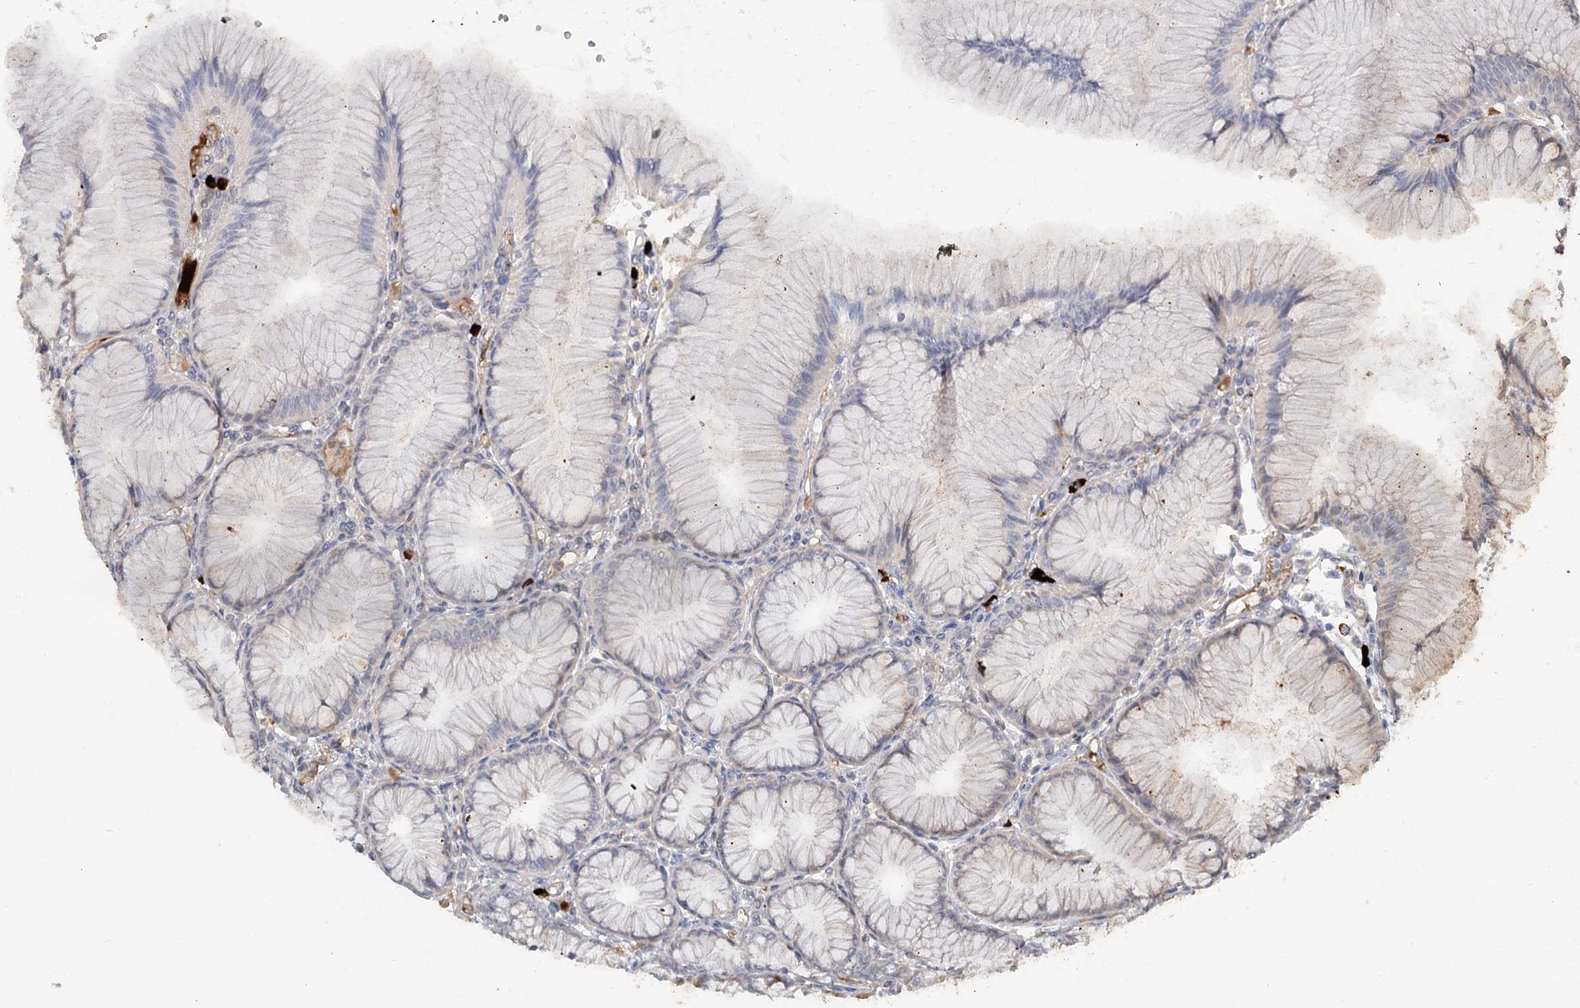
{"staining": {"intensity": "moderate", "quantity": "<25%", "location": "cytoplasmic/membranous"}, "tissue": "stomach", "cell_type": "Glandular cells", "image_type": "normal", "snomed": [{"axis": "morphology", "description": "Normal tissue, NOS"}, {"axis": "topography", "description": "Stomach"}], "caption": "Unremarkable stomach demonstrates moderate cytoplasmic/membranous expression in about <25% of glandular cells, visualized by immunohistochemistry.", "gene": "GUCY2C", "patient": {"sex": "female", "age": 57}}